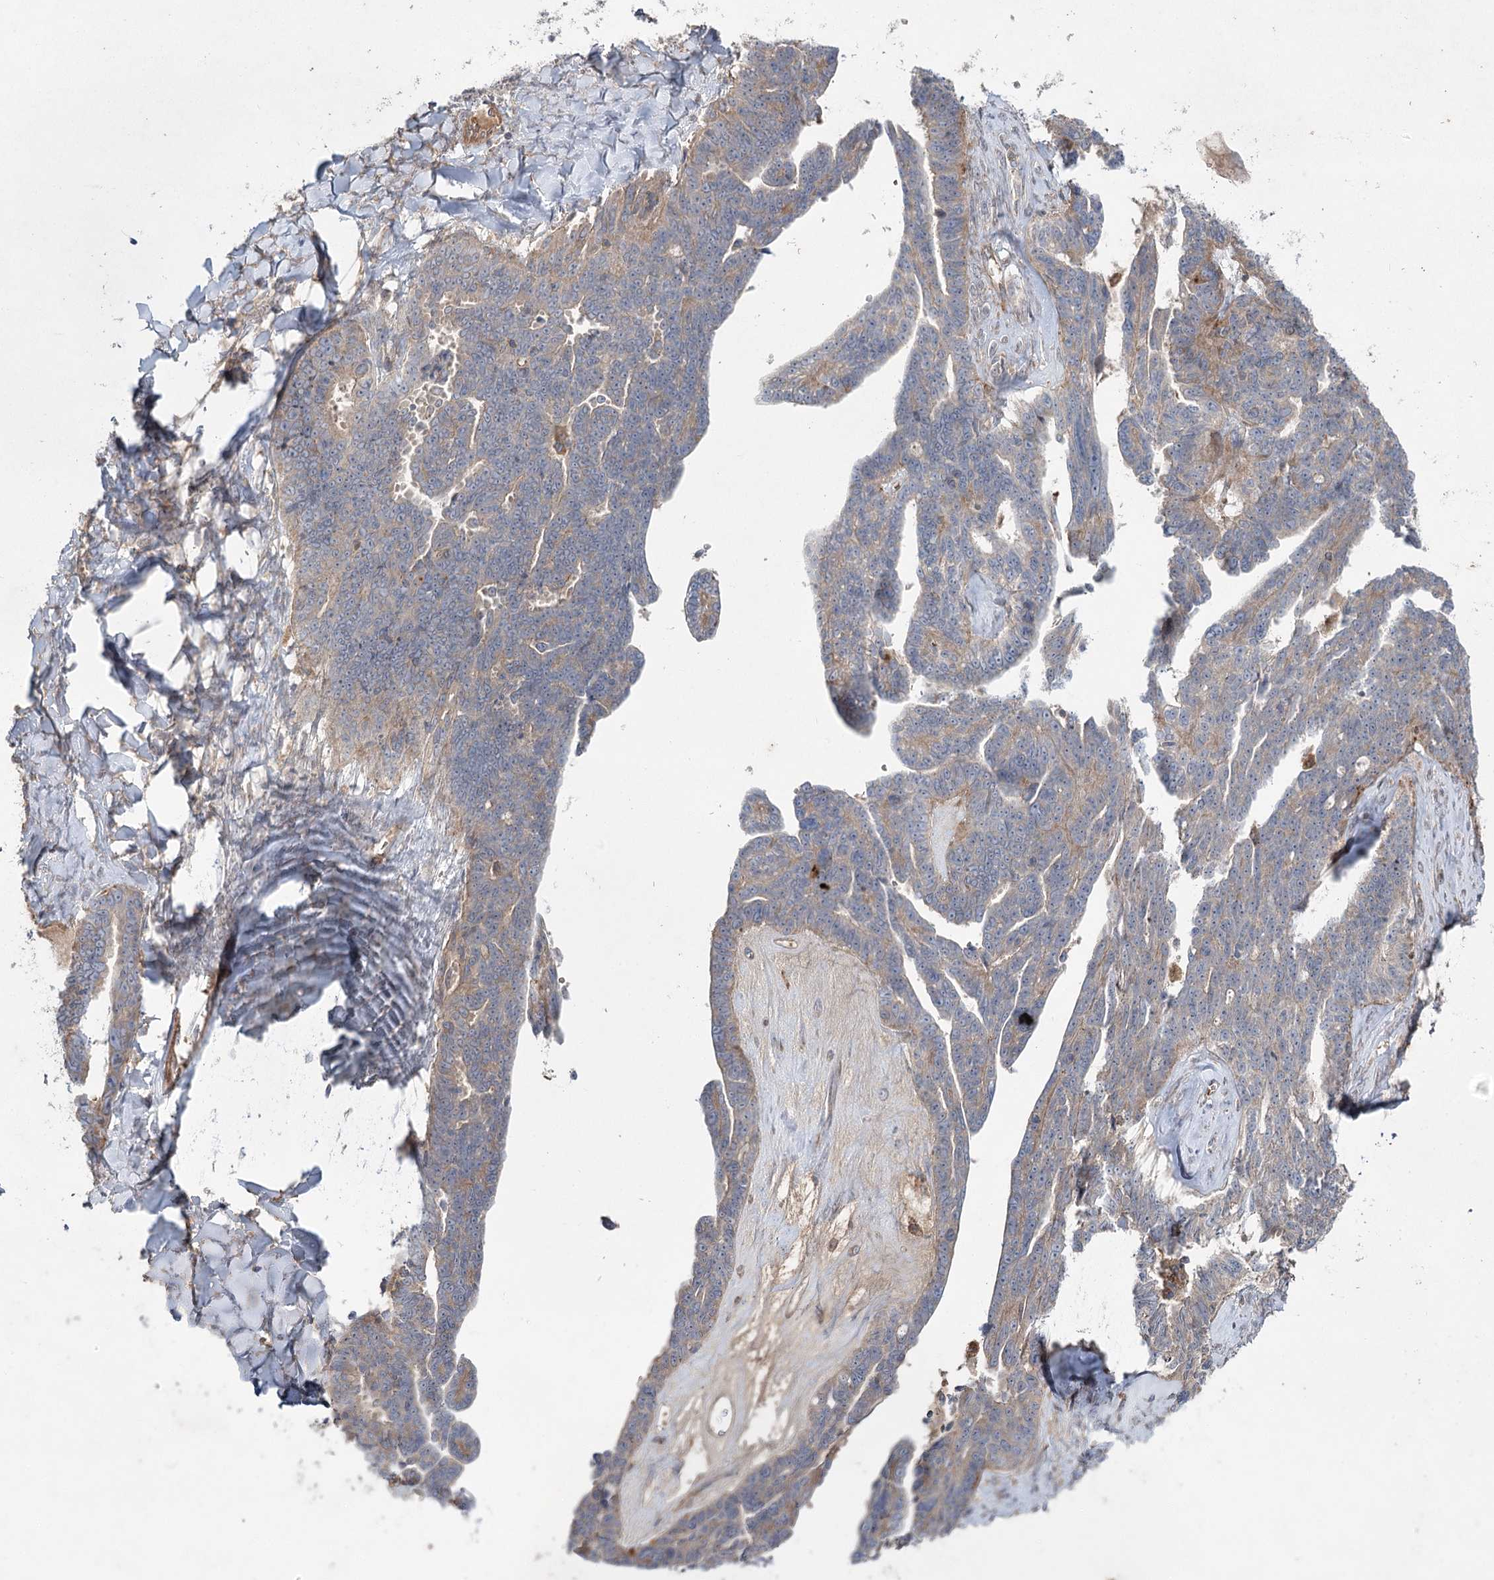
{"staining": {"intensity": "moderate", "quantity": "<25%", "location": "cytoplasmic/membranous"}, "tissue": "ovarian cancer", "cell_type": "Tumor cells", "image_type": "cancer", "snomed": [{"axis": "morphology", "description": "Cystadenocarcinoma, serous, NOS"}, {"axis": "topography", "description": "Ovary"}], "caption": "Ovarian cancer stained with a protein marker reveals moderate staining in tumor cells.", "gene": "KIAA0825", "patient": {"sex": "female", "age": 79}}